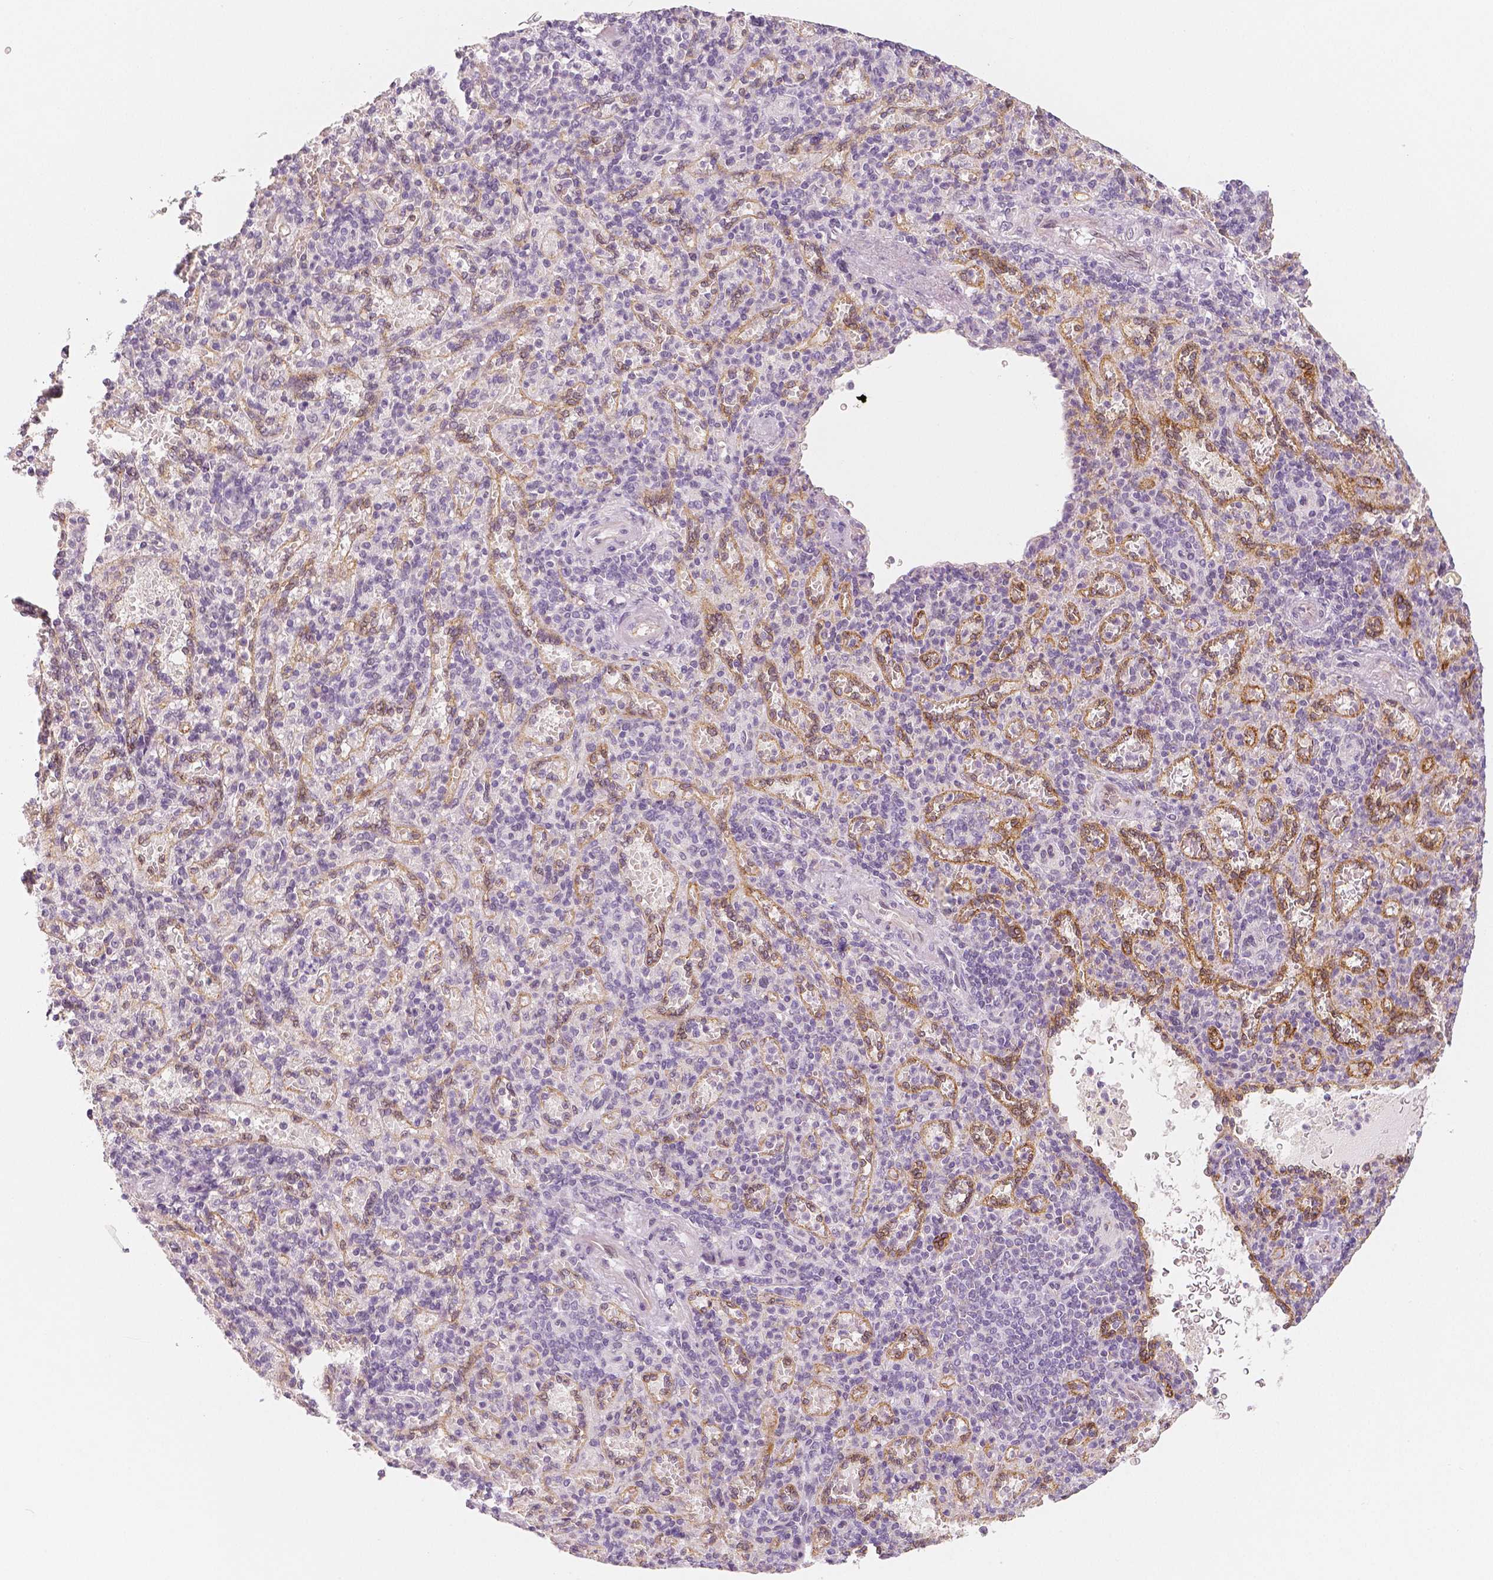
{"staining": {"intensity": "negative", "quantity": "none", "location": "none"}, "tissue": "spleen", "cell_type": "Cells in red pulp", "image_type": "normal", "snomed": [{"axis": "morphology", "description": "Normal tissue, NOS"}, {"axis": "topography", "description": "Spleen"}], "caption": "An image of spleen stained for a protein exhibits no brown staining in cells in red pulp. The staining is performed using DAB brown chromogen with nuclei counter-stained in using hematoxylin.", "gene": "KDM5B", "patient": {"sex": "female", "age": 74}}